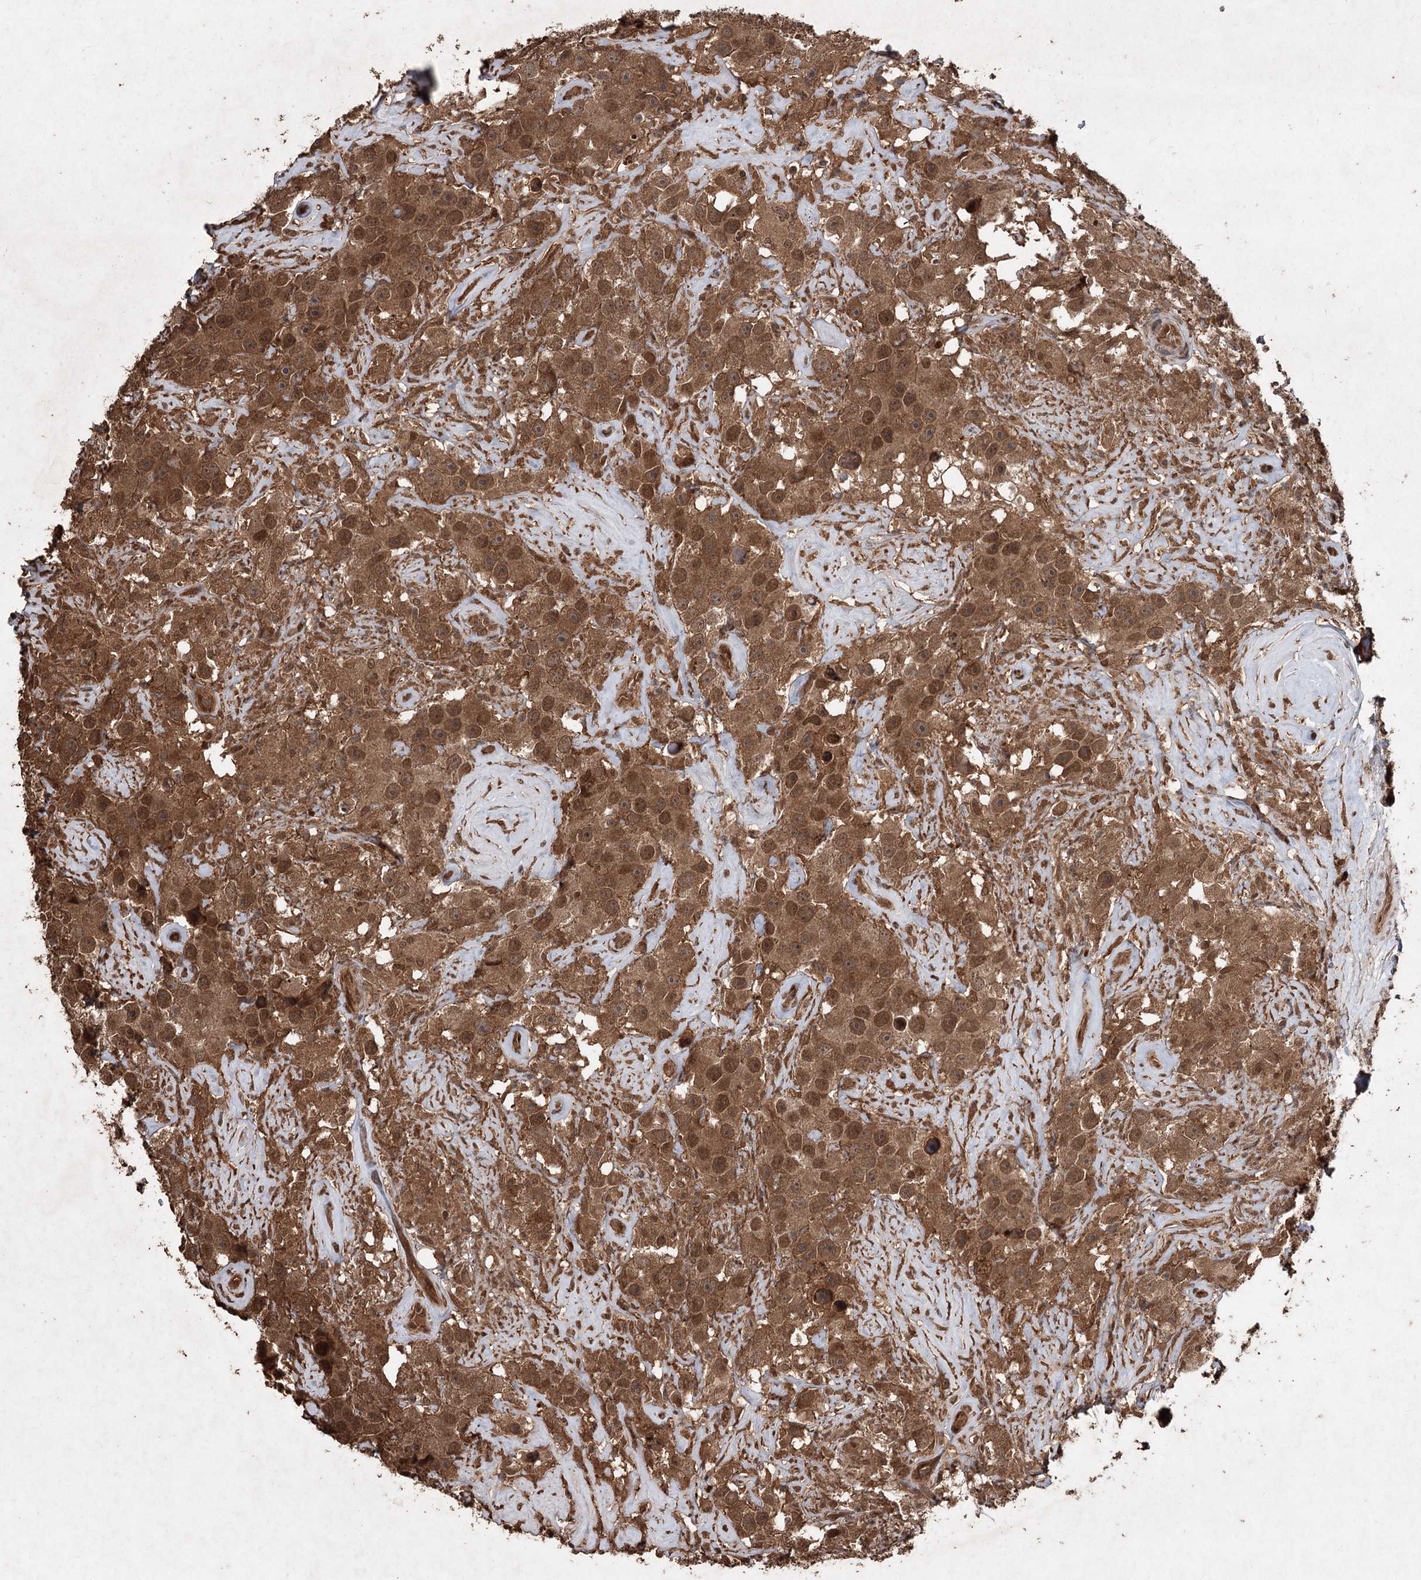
{"staining": {"intensity": "moderate", "quantity": ">75%", "location": "cytoplasmic/membranous,nuclear"}, "tissue": "testis cancer", "cell_type": "Tumor cells", "image_type": "cancer", "snomed": [{"axis": "morphology", "description": "Seminoma, NOS"}, {"axis": "topography", "description": "Testis"}], "caption": "Immunohistochemistry image of neoplastic tissue: testis cancer (seminoma) stained using immunohistochemistry demonstrates medium levels of moderate protein expression localized specifically in the cytoplasmic/membranous and nuclear of tumor cells, appearing as a cytoplasmic/membranous and nuclear brown color.", "gene": "FBXO7", "patient": {"sex": "male", "age": 49}}